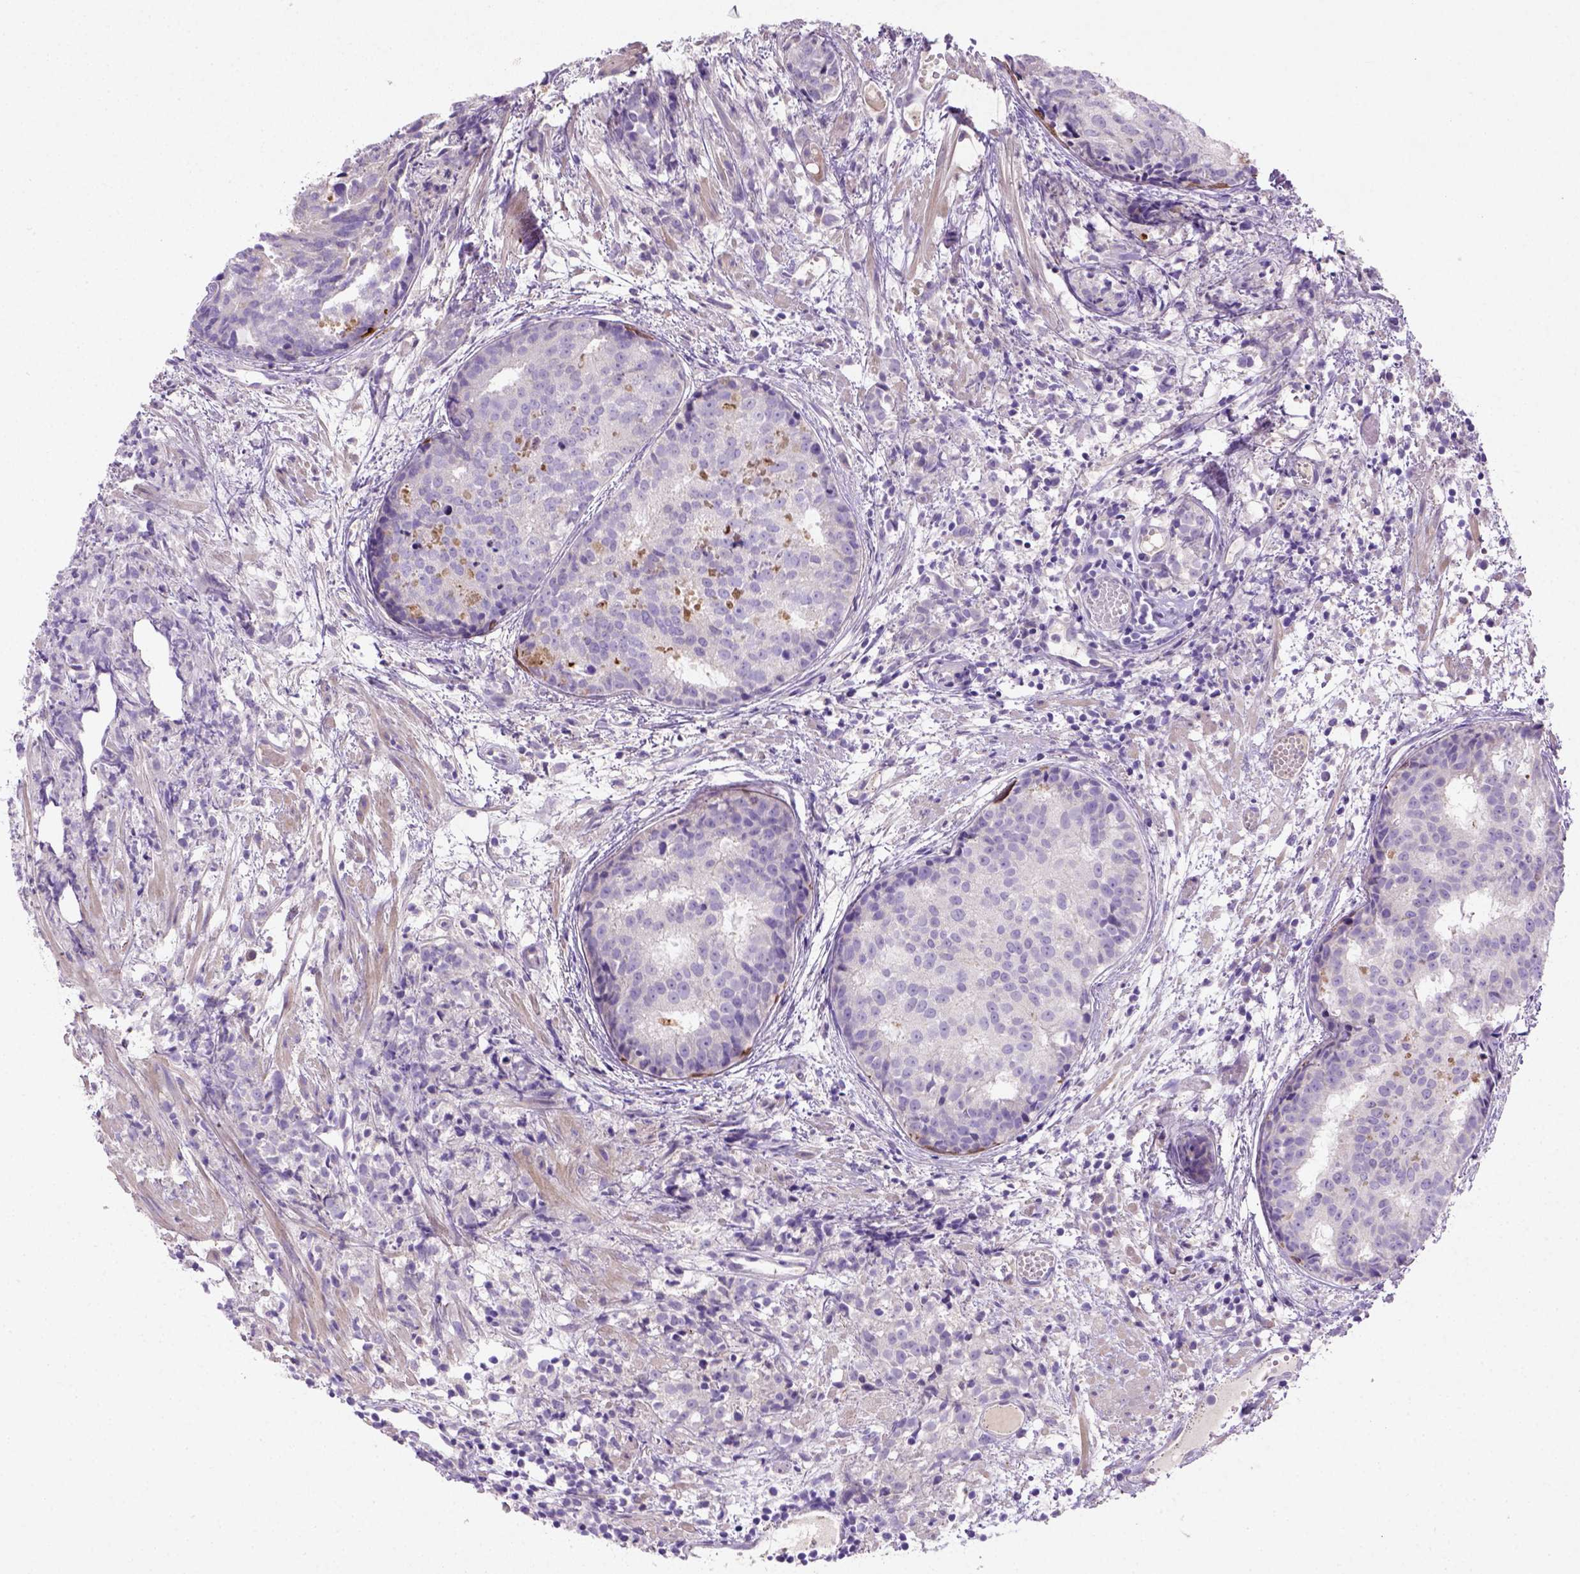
{"staining": {"intensity": "negative", "quantity": "none", "location": "none"}, "tissue": "prostate cancer", "cell_type": "Tumor cells", "image_type": "cancer", "snomed": [{"axis": "morphology", "description": "Adenocarcinoma, High grade"}, {"axis": "topography", "description": "Prostate"}], "caption": "There is no significant positivity in tumor cells of prostate high-grade adenocarcinoma.", "gene": "NUDT2", "patient": {"sex": "male", "age": 58}}